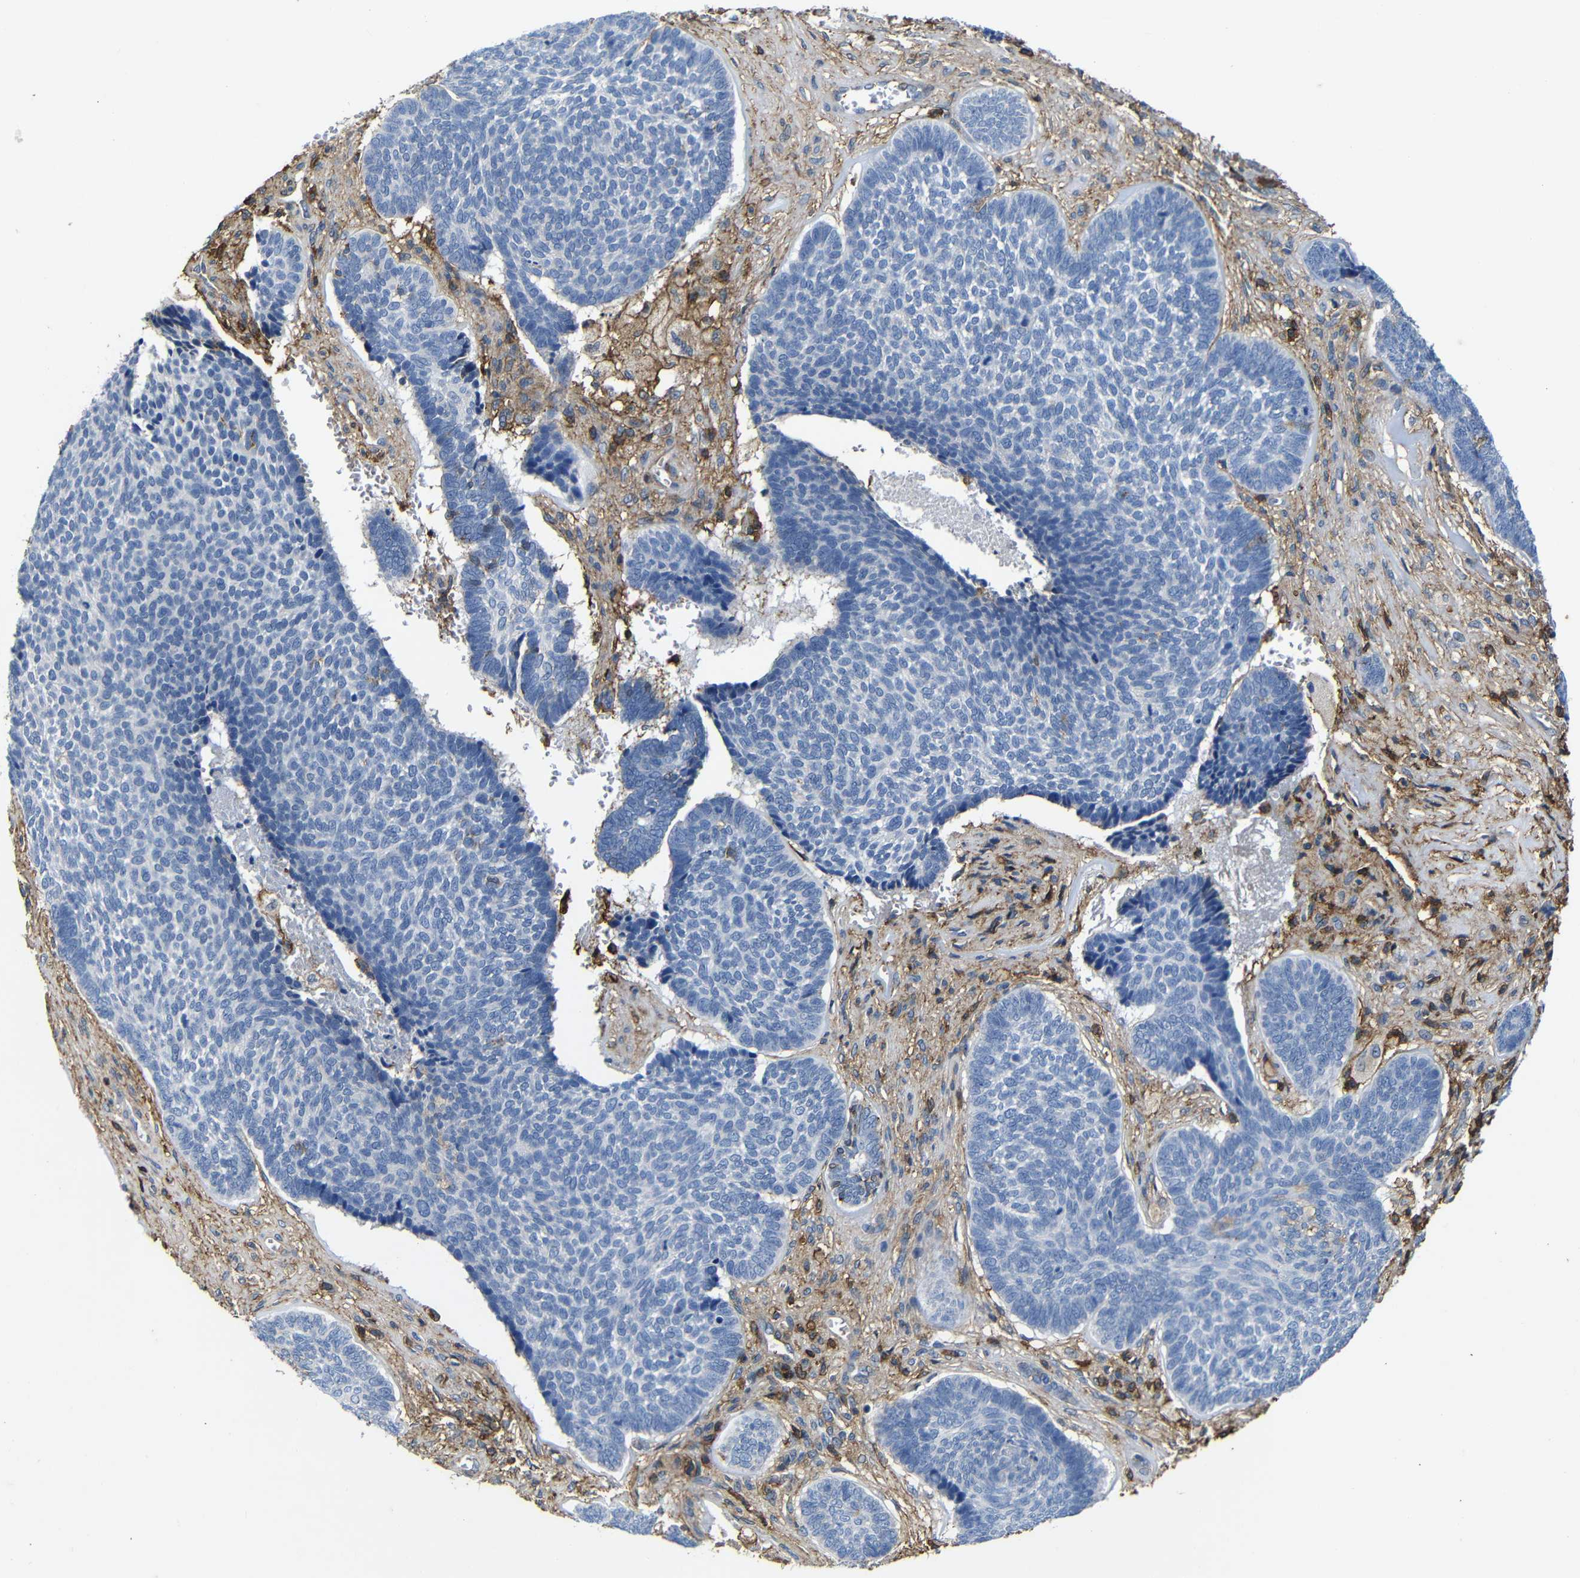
{"staining": {"intensity": "negative", "quantity": "none", "location": "none"}, "tissue": "skin cancer", "cell_type": "Tumor cells", "image_type": "cancer", "snomed": [{"axis": "morphology", "description": "Basal cell carcinoma"}, {"axis": "topography", "description": "Skin"}], "caption": "A micrograph of basal cell carcinoma (skin) stained for a protein displays no brown staining in tumor cells.", "gene": "PI4KA", "patient": {"sex": "male", "age": 84}}